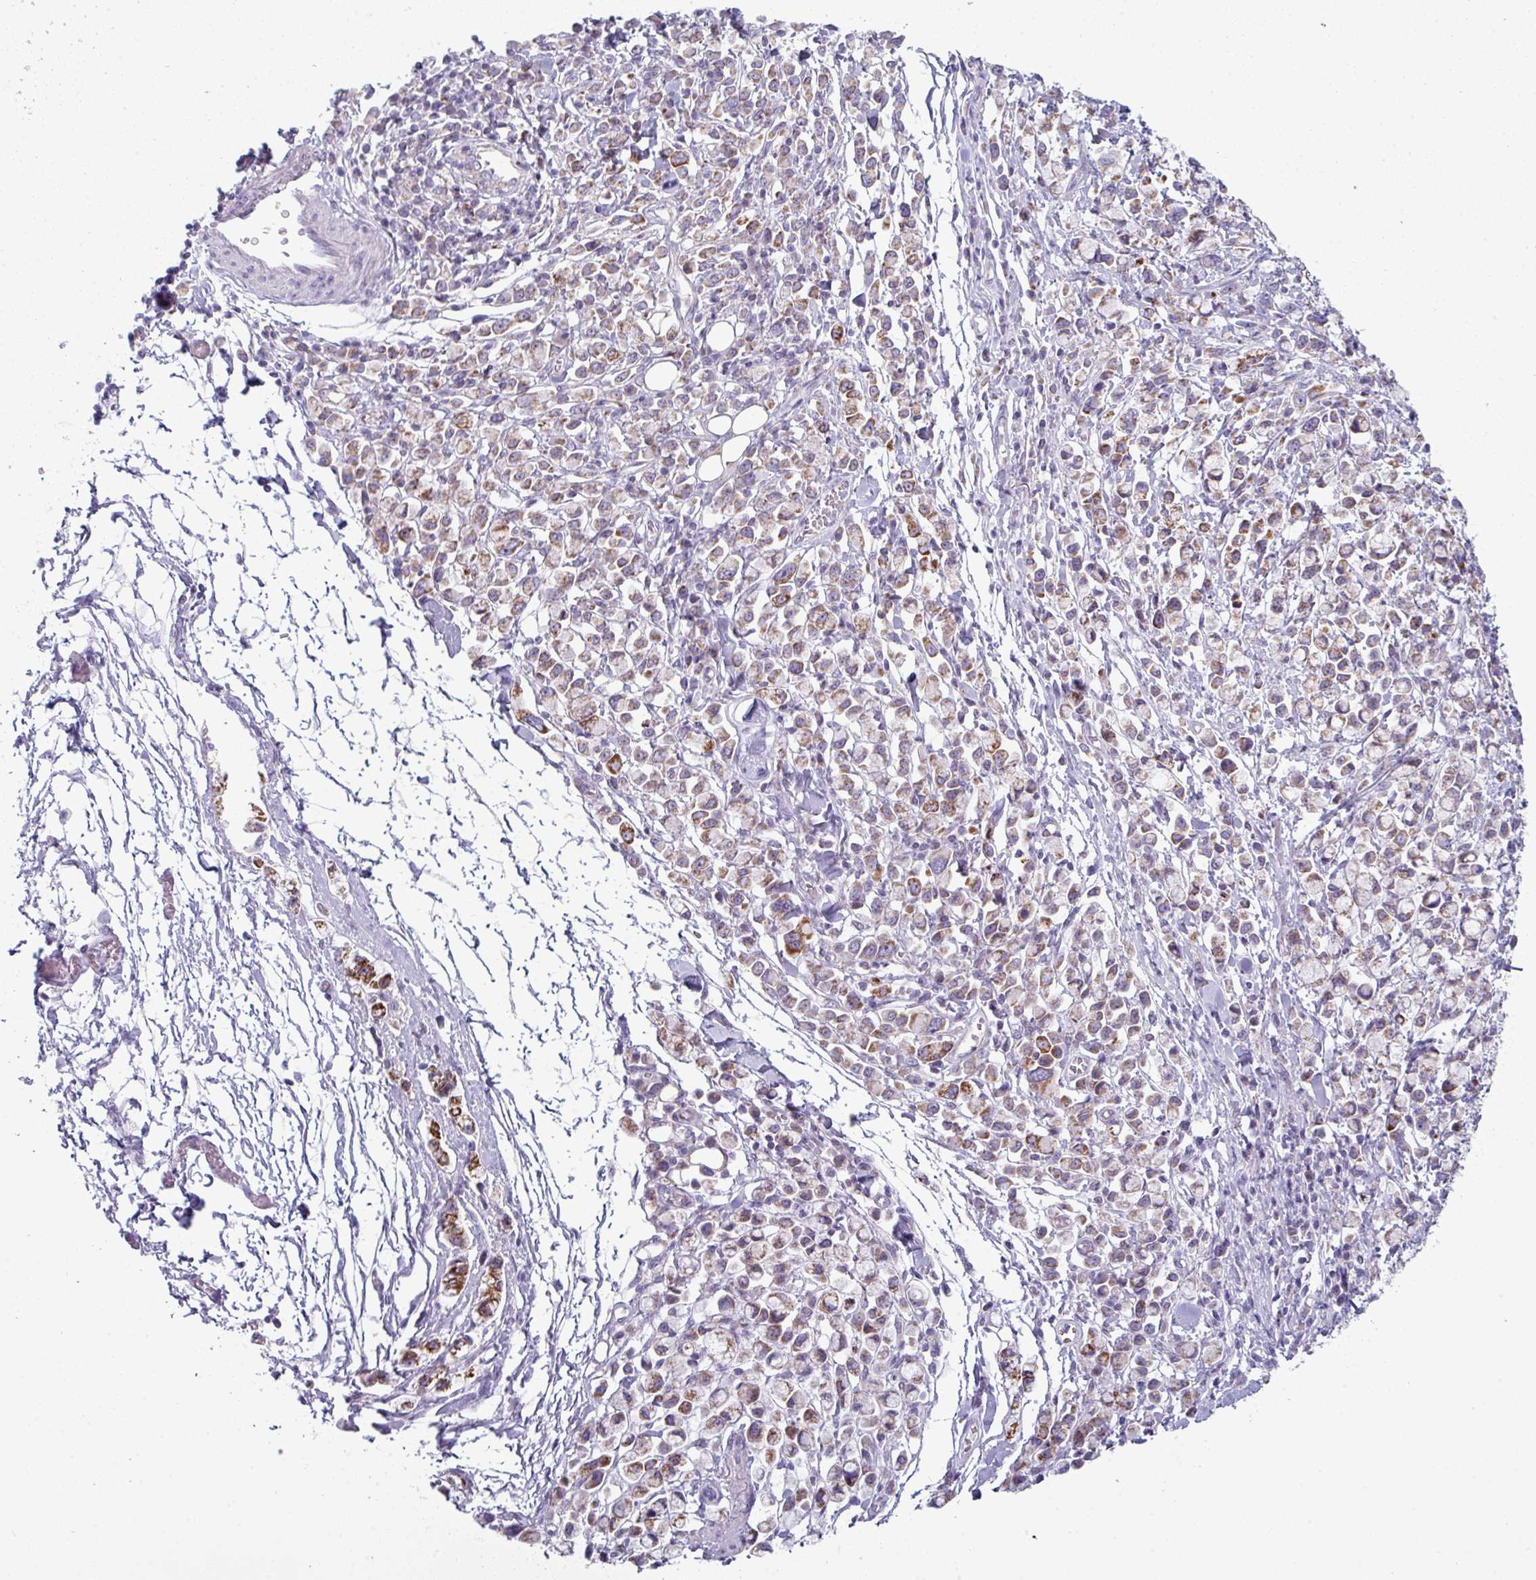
{"staining": {"intensity": "moderate", "quantity": ">75%", "location": "cytoplasmic/membranous"}, "tissue": "stomach cancer", "cell_type": "Tumor cells", "image_type": "cancer", "snomed": [{"axis": "morphology", "description": "Adenocarcinoma, NOS"}, {"axis": "topography", "description": "Stomach"}], "caption": "Stomach cancer (adenocarcinoma) stained with a brown dye reveals moderate cytoplasmic/membranous positive positivity in approximately >75% of tumor cells.", "gene": "ZNF615", "patient": {"sex": "female", "age": 81}}